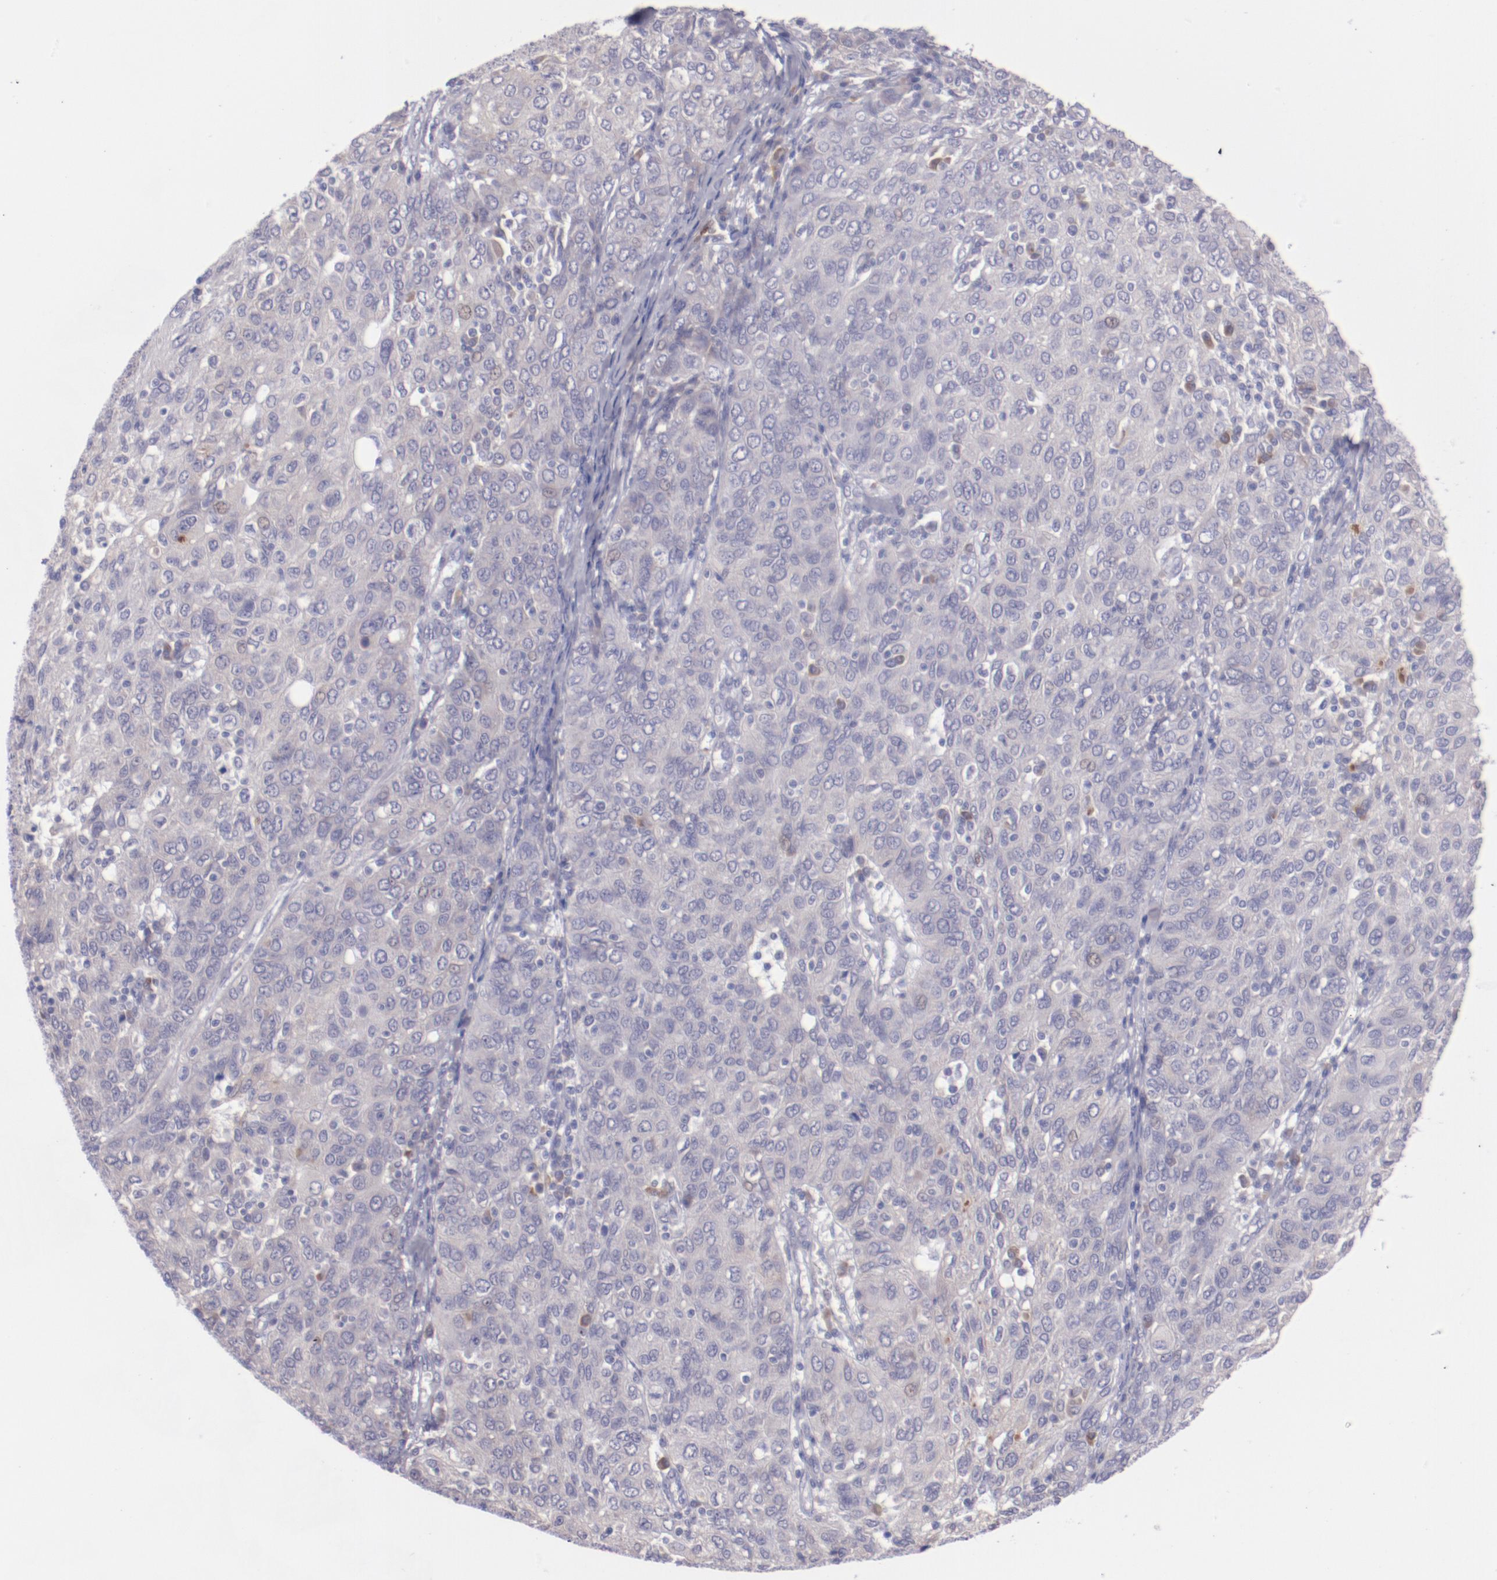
{"staining": {"intensity": "negative", "quantity": "none", "location": "none"}, "tissue": "ovarian cancer", "cell_type": "Tumor cells", "image_type": "cancer", "snomed": [{"axis": "morphology", "description": "Carcinoma, endometroid"}, {"axis": "topography", "description": "Ovary"}], "caption": "This micrograph is of endometroid carcinoma (ovarian) stained with immunohistochemistry to label a protein in brown with the nuclei are counter-stained blue. There is no positivity in tumor cells.", "gene": "TRAF3", "patient": {"sex": "female", "age": 50}}